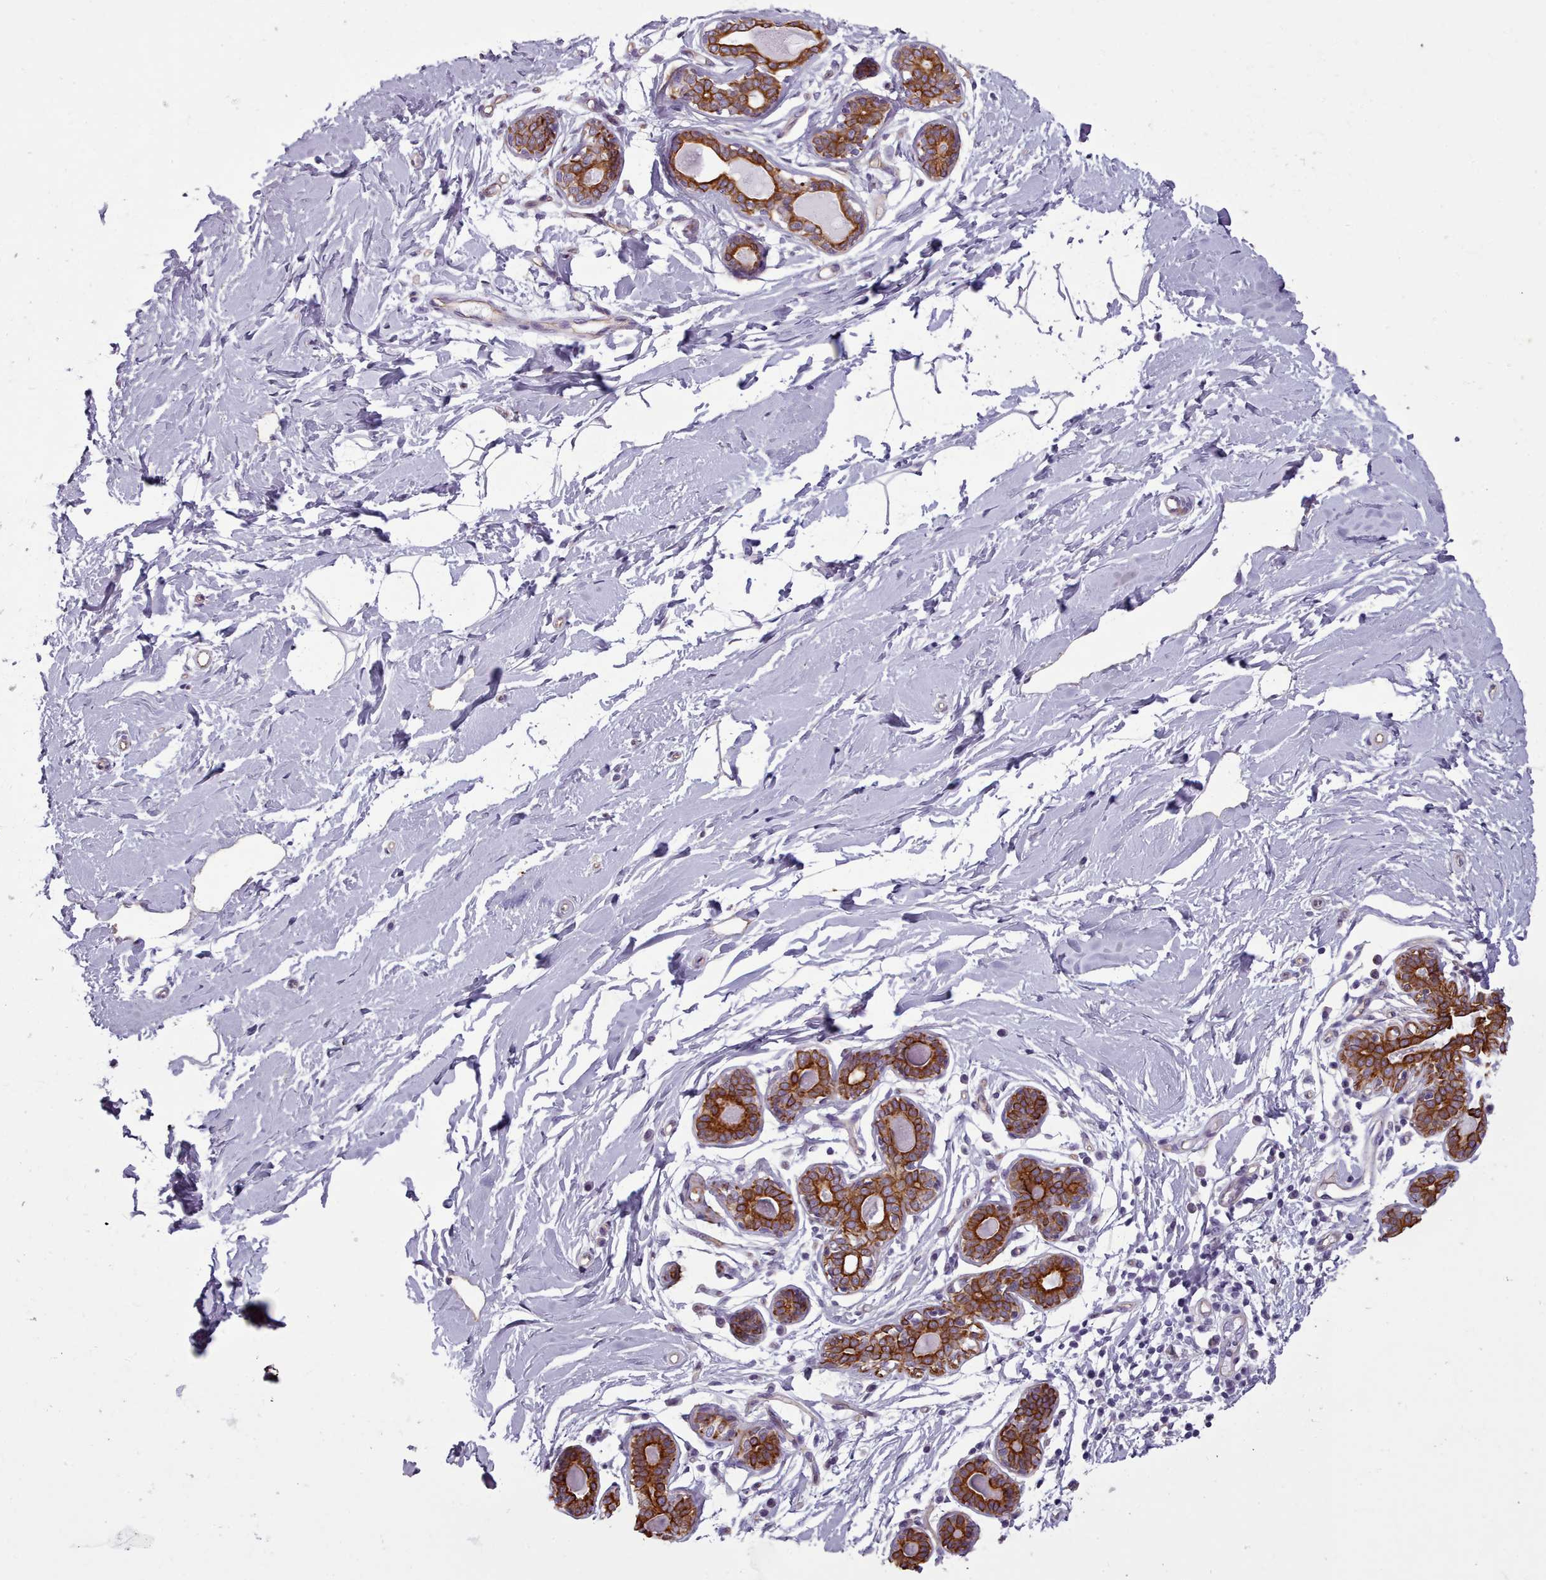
{"staining": {"intensity": "negative", "quantity": "none", "location": "none"}, "tissue": "breast", "cell_type": "Adipocytes", "image_type": "normal", "snomed": [{"axis": "morphology", "description": "Normal tissue, NOS"}, {"axis": "topography", "description": "Breast"}], "caption": "Breast stained for a protein using immunohistochemistry (IHC) demonstrates no staining adipocytes.", "gene": "PLD4", "patient": {"sex": "female", "age": 23}}